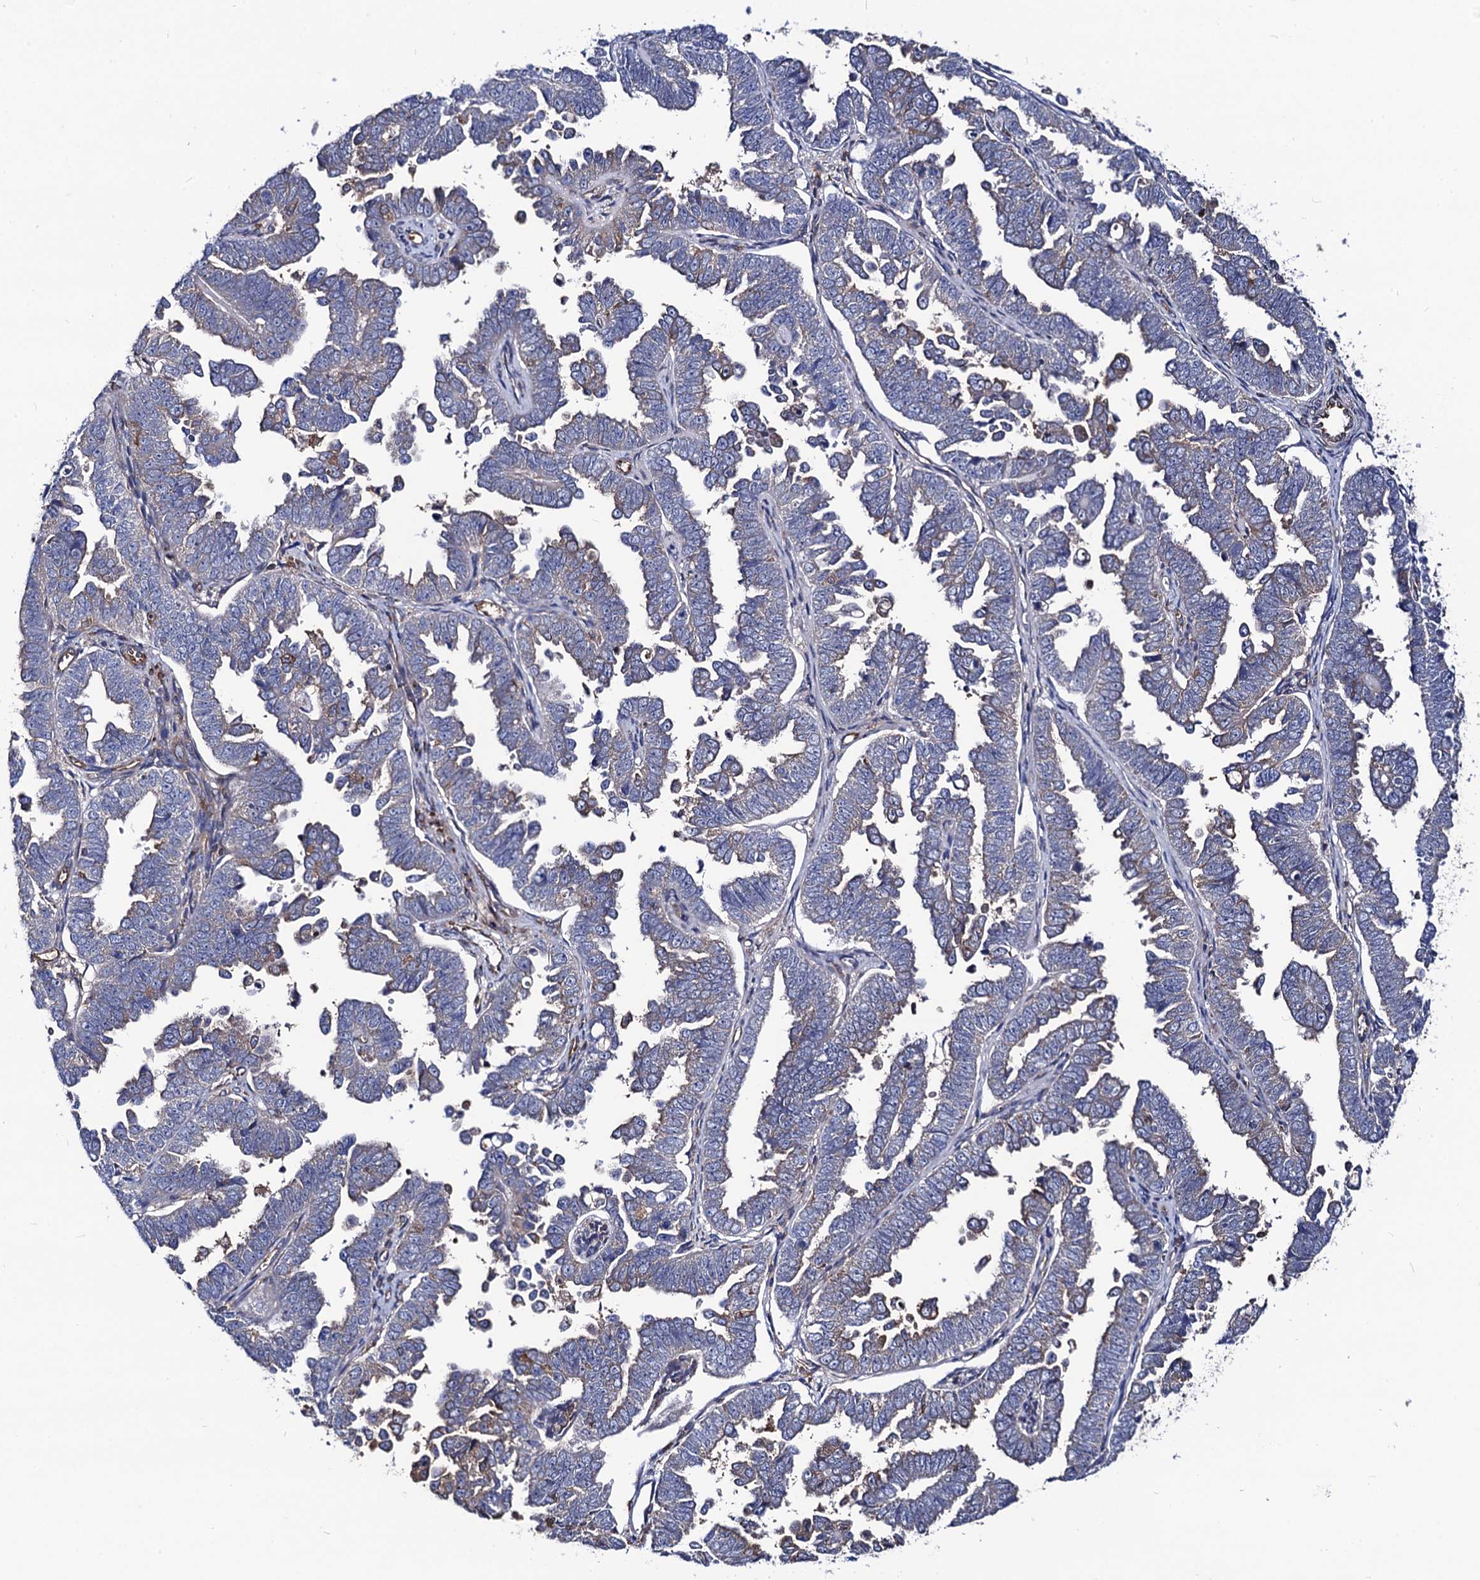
{"staining": {"intensity": "negative", "quantity": "none", "location": "none"}, "tissue": "endometrial cancer", "cell_type": "Tumor cells", "image_type": "cancer", "snomed": [{"axis": "morphology", "description": "Adenocarcinoma, NOS"}, {"axis": "topography", "description": "Endometrium"}], "caption": "Immunohistochemistry of endometrial cancer (adenocarcinoma) reveals no positivity in tumor cells. (DAB (3,3'-diaminobenzidine) IHC visualized using brightfield microscopy, high magnification).", "gene": "DYDC1", "patient": {"sex": "female", "age": 75}}